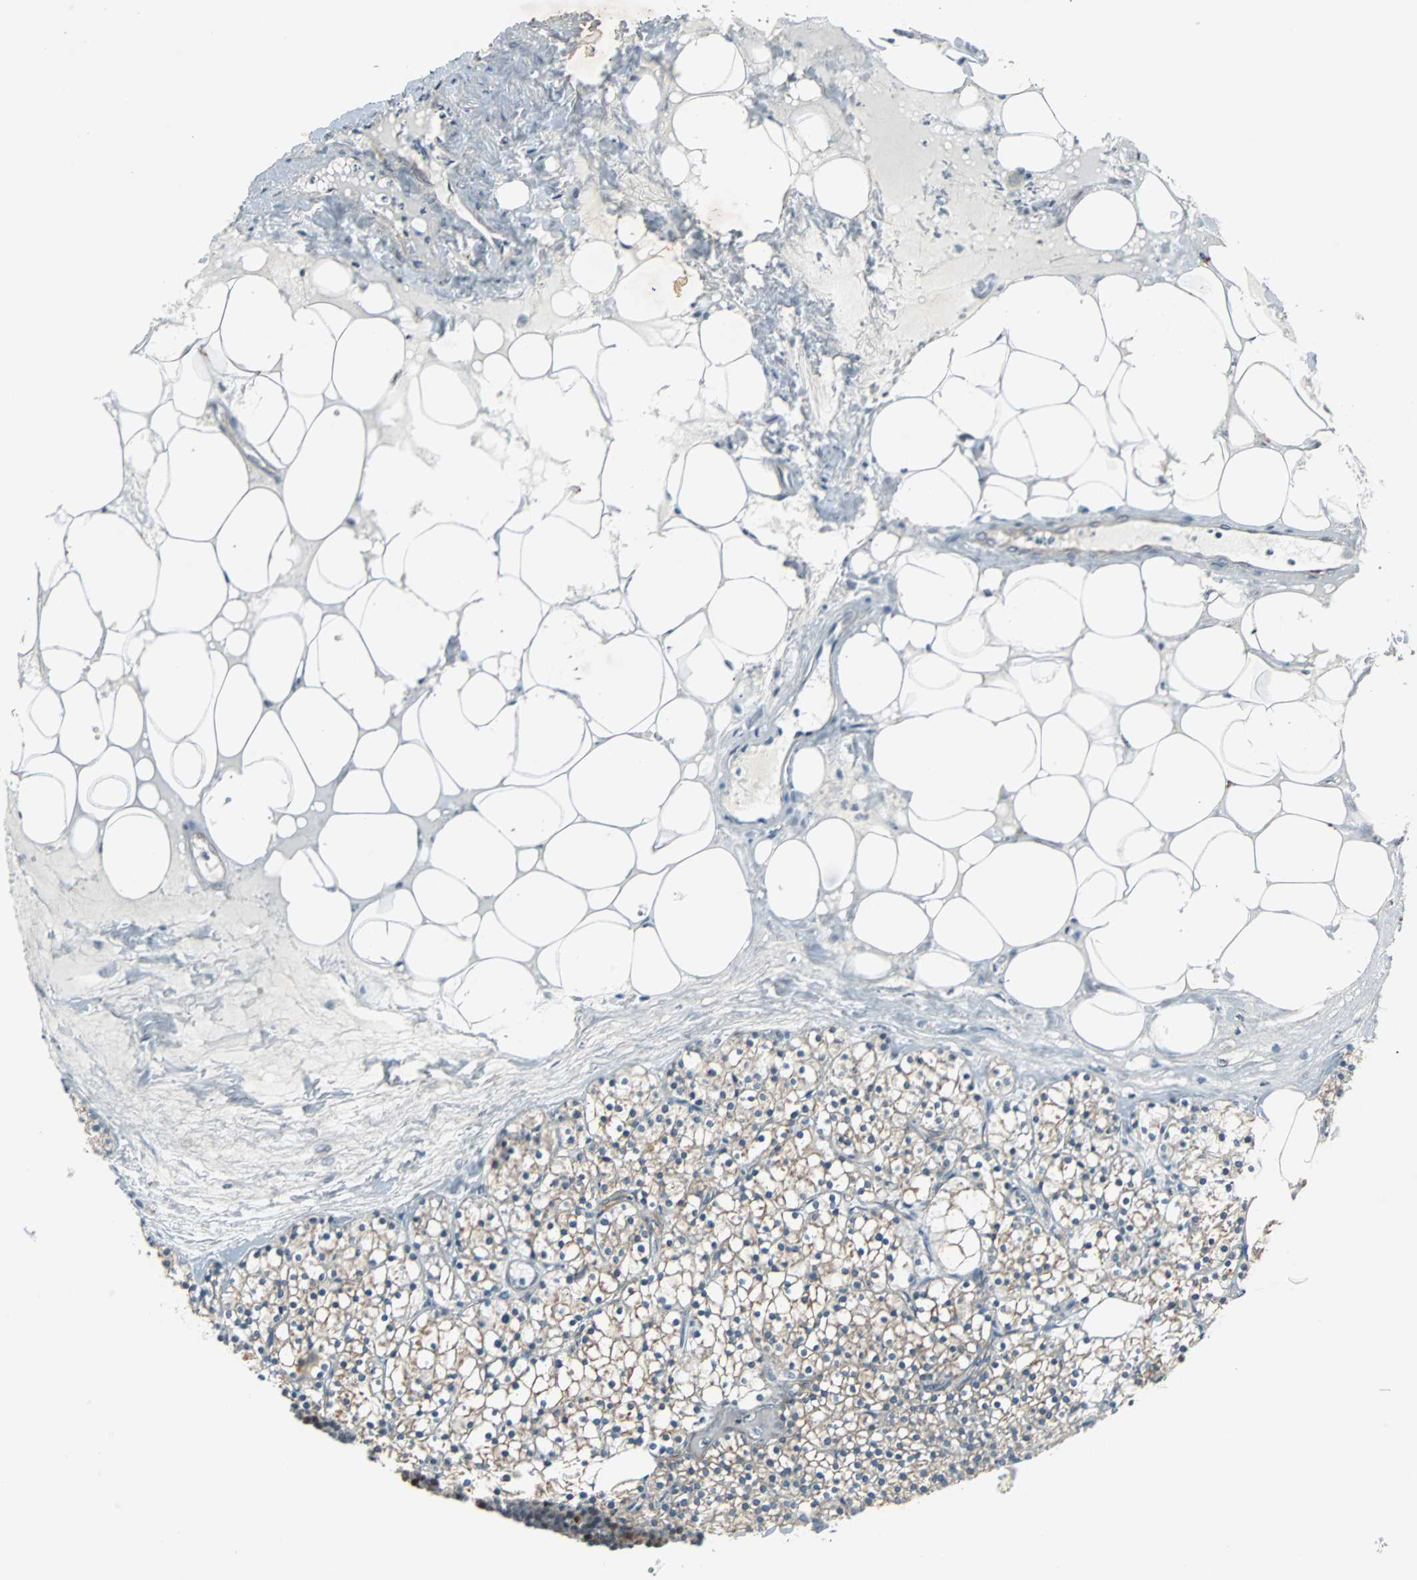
{"staining": {"intensity": "moderate", "quantity": ">75%", "location": "cytoplasmic/membranous"}, "tissue": "parathyroid gland", "cell_type": "Glandular cells", "image_type": "normal", "snomed": [{"axis": "morphology", "description": "Normal tissue, NOS"}, {"axis": "topography", "description": "Parathyroid gland"}], "caption": "Parathyroid gland stained with DAB immunohistochemistry shows medium levels of moderate cytoplasmic/membranous positivity in about >75% of glandular cells.", "gene": "WWTR1", "patient": {"sex": "female", "age": 63}}